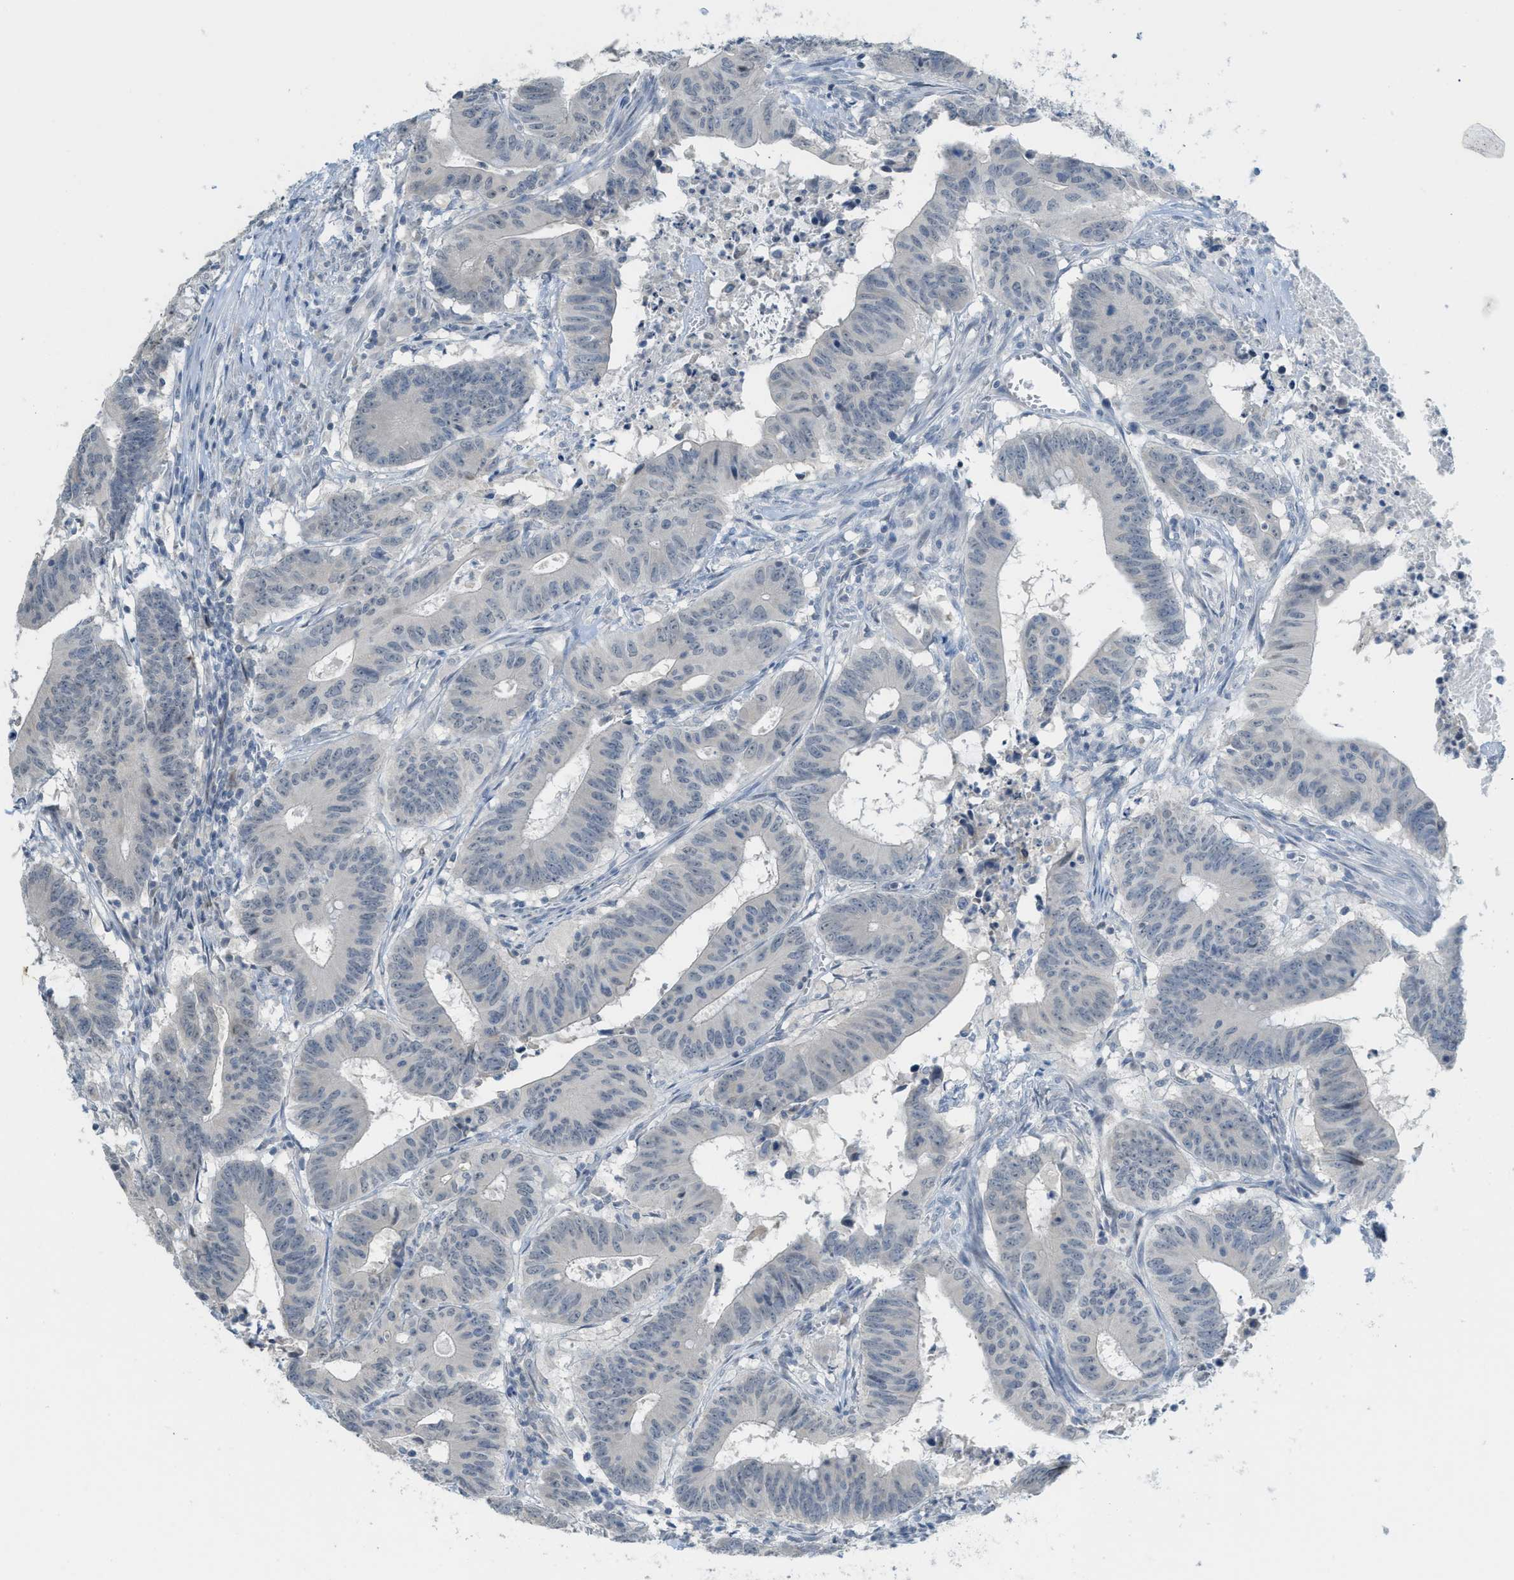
{"staining": {"intensity": "negative", "quantity": "none", "location": "none"}, "tissue": "colorectal cancer", "cell_type": "Tumor cells", "image_type": "cancer", "snomed": [{"axis": "morphology", "description": "Adenocarcinoma, NOS"}, {"axis": "topography", "description": "Colon"}], "caption": "Immunohistochemistry (IHC) histopathology image of neoplastic tissue: human colorectal cancer (adenocarcinoma) stained with DAB shows no significant protein staining in tumor cells.", "gene": "TXNDC2", "patient": {"sex": "male", "age": 45}}